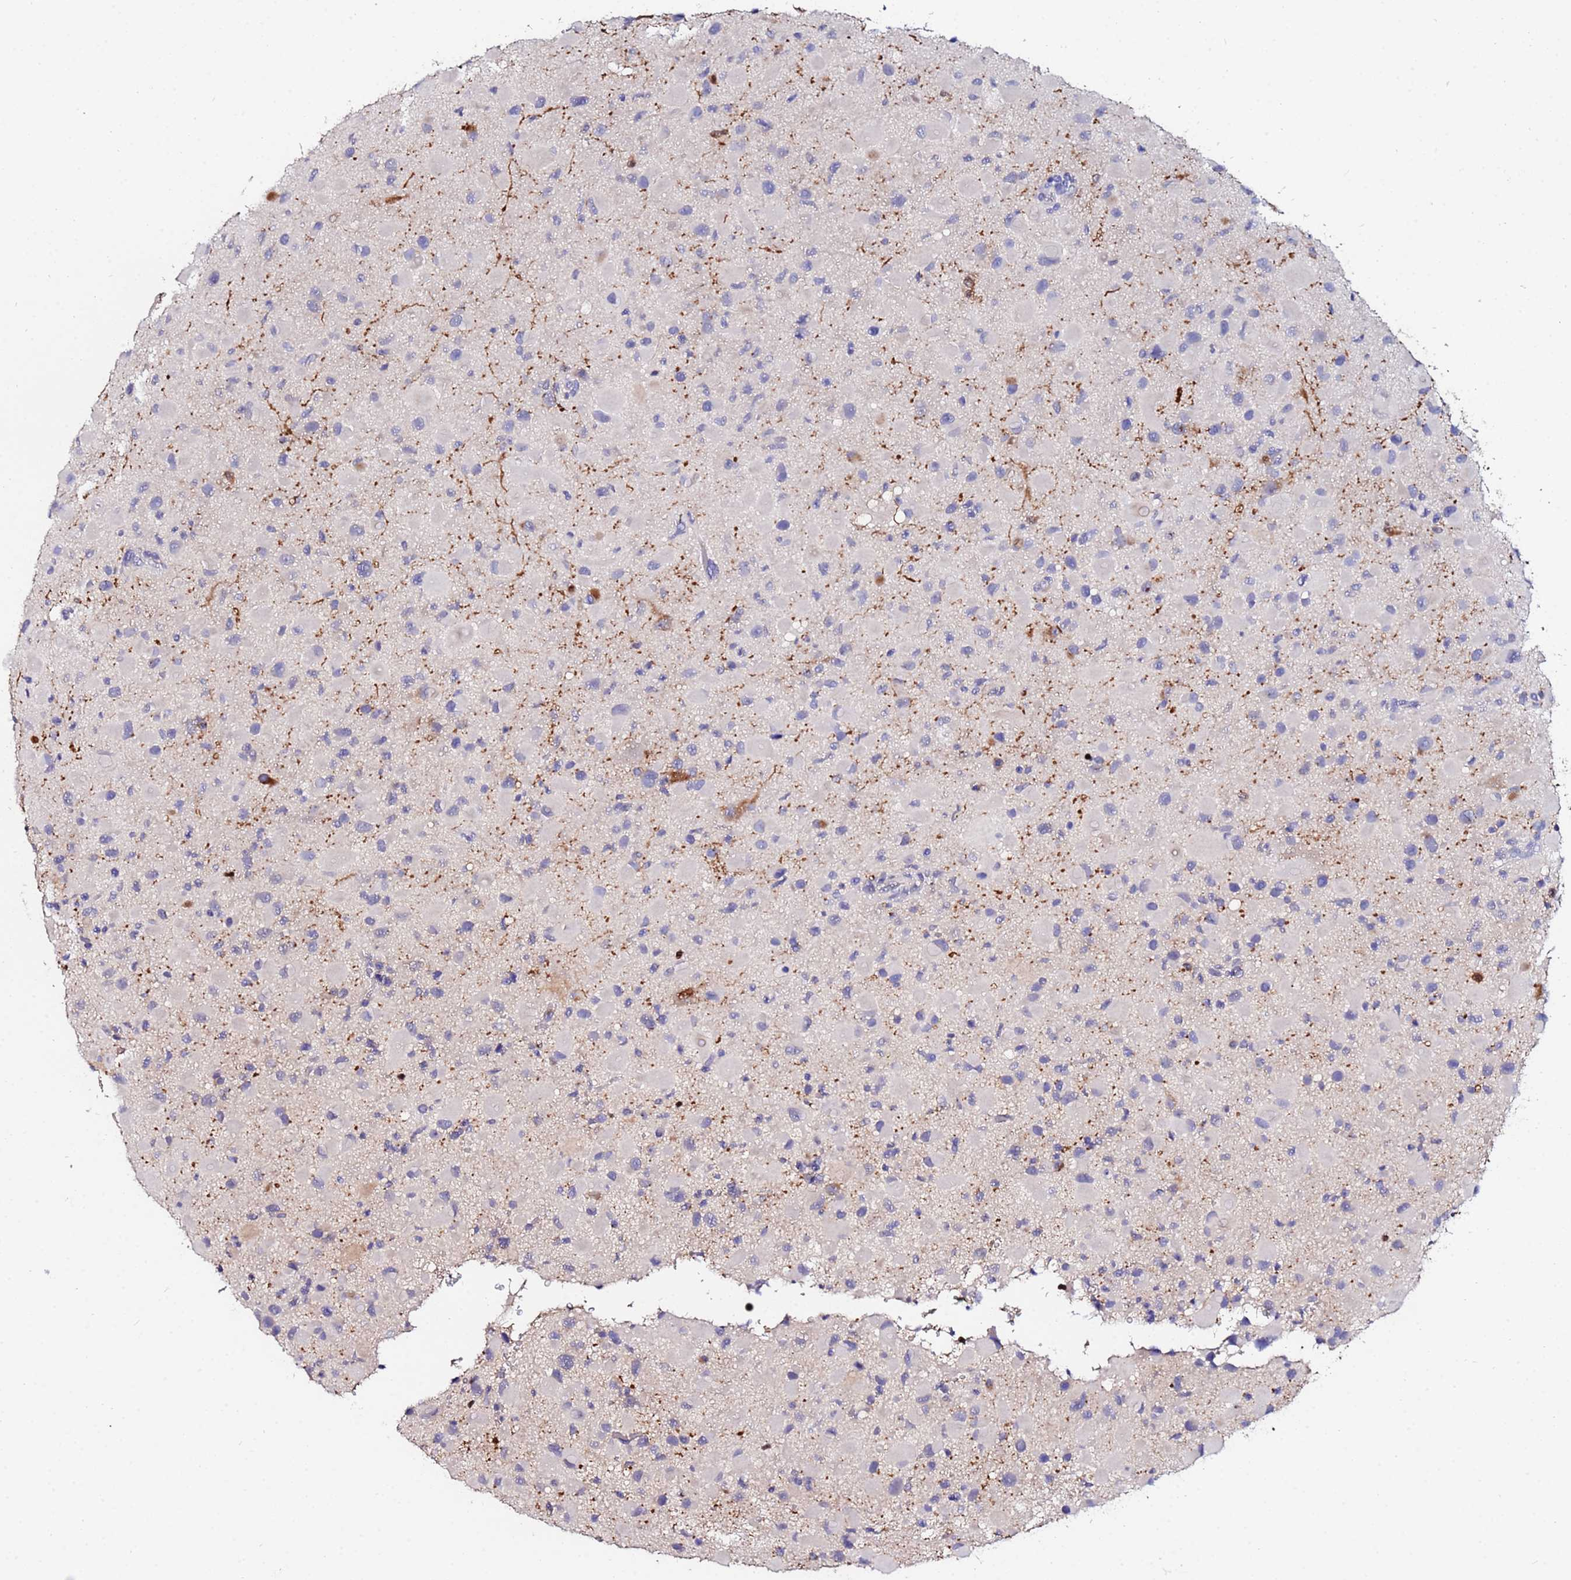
{"staining": {"intensity": "negative", "quantity": "none", "location": "none"}, "tissue": "glioma", "cell_type": "Tumor cells", "image_type": "cancer", "snomed": [{"axis": "morphology", "description": "Glioma, malignant, Low grade"}, {"axis": "topography", "description": "Brain"}], "caption": "Tumor cells show no significant protein staining in glioma.", "gene": "TUBAL3", "patient": {"sex": "female", "age": 32}}